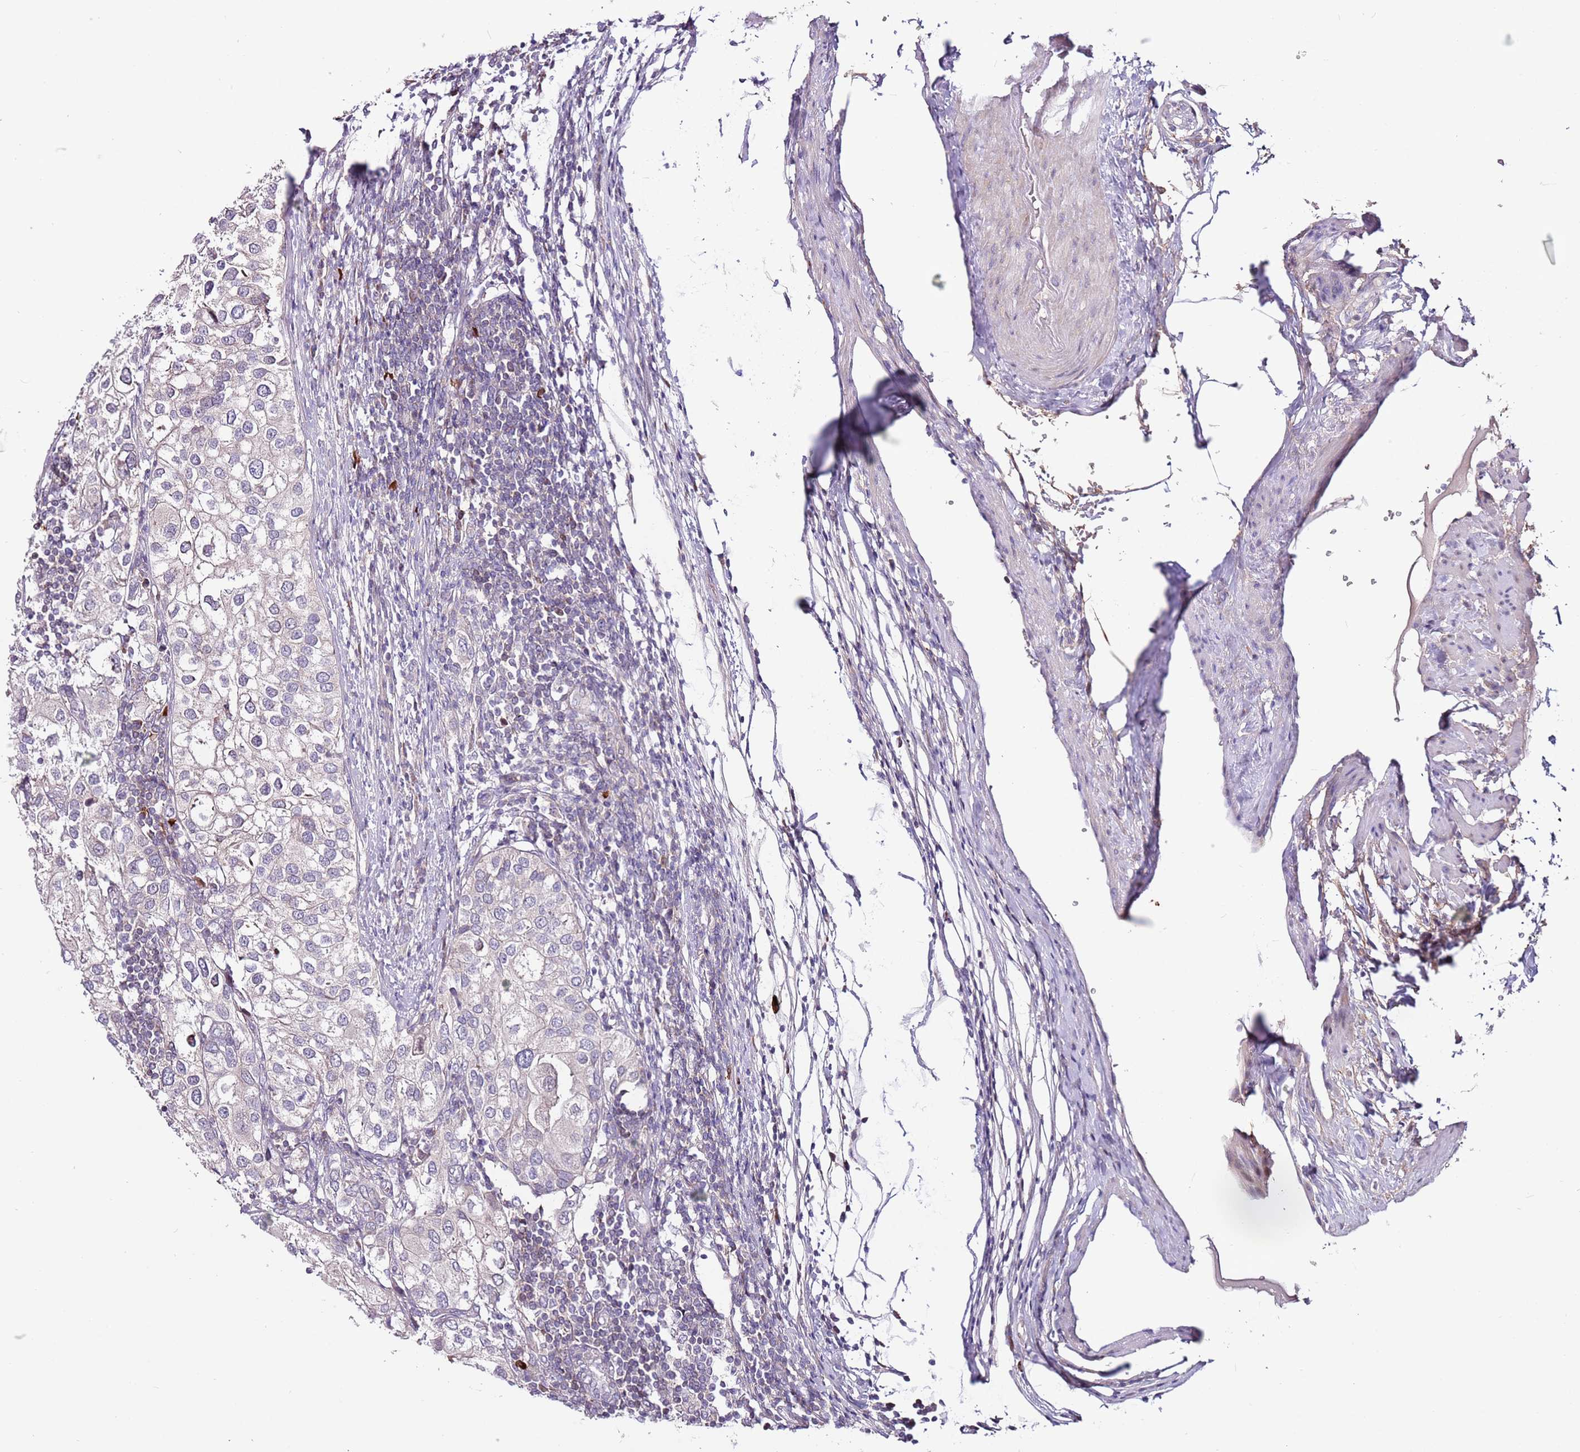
{"staining": {"intensity": "negative", "quantity": "none", "location": "none"}, "tissue": "urothelial cancer", "cell_type": "Tumor cells", "image_type": "cancer", "snomed": [{"axis": "morphology", "description": "Urothelial carcinoma, High grade"}, {"axis": "topography", "description": "Urinary bladder"}], "caption": "The histopathology image demonstrates no staining of tumor cells in urothelial cancer.", "gene": "MTG2", "patient": {"sex": "male", "age": 64}}